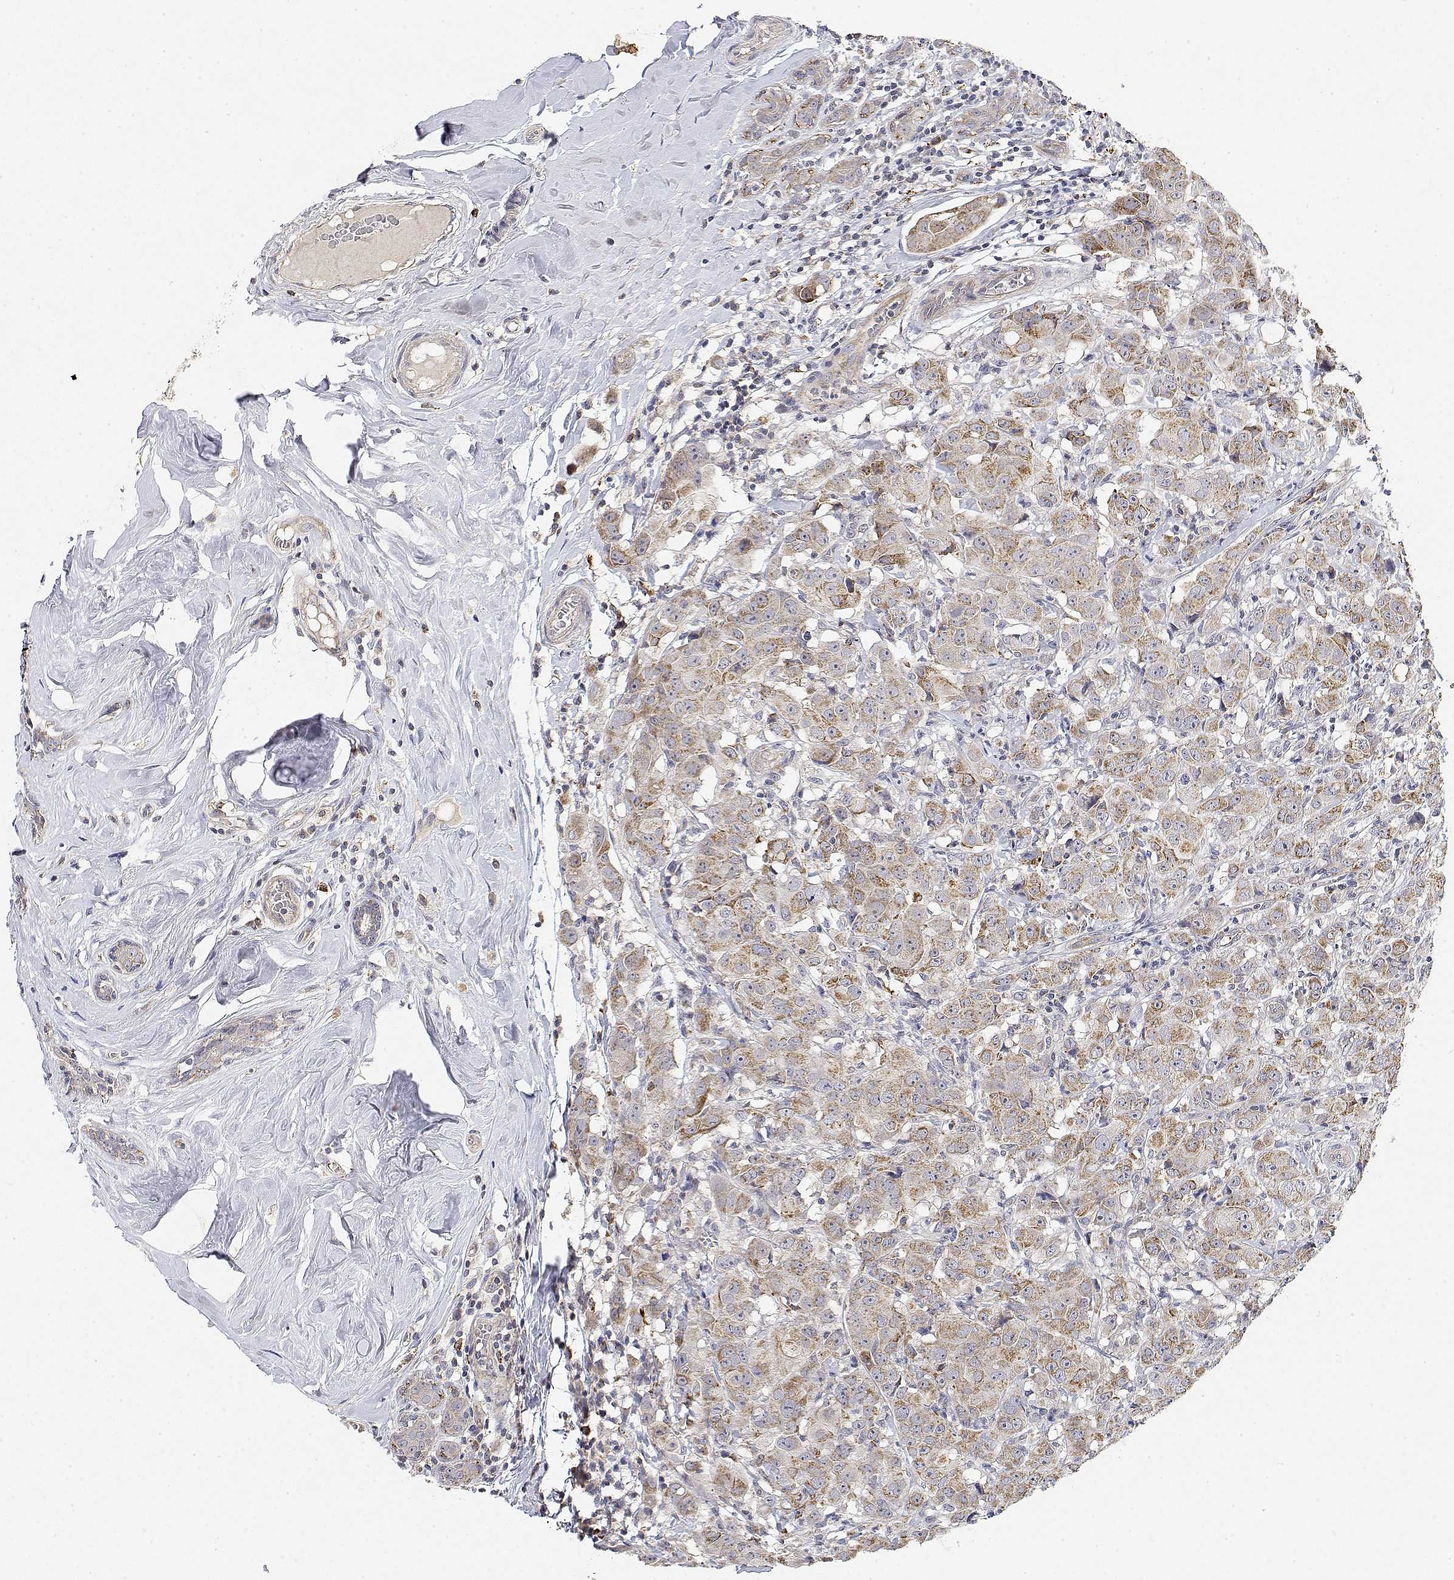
{"staining": {"intensity": "moderate", "quantity": ">75%", "location": "cytoplasmic/membranous"}, "tissue": "breast cancer", "cell_type": "Tumor cells", "image_type": "cancer", "snomed": [{"axis": "morphology", "description": "Normal tissue, NOS"}, {"axis": "morphology", "description": "Duct carcinoma"}, {"axis": "topography", "description": "Breast"}], "caption": "Immunohistochemistry of human intraductal carcinoma (breast) displays medium levels of moderate cytoplasmic/membranous staining in approximately >75% of tumor cells.", "gene": "LONRF3", "patient": {"sex": "female", "age": 43}}